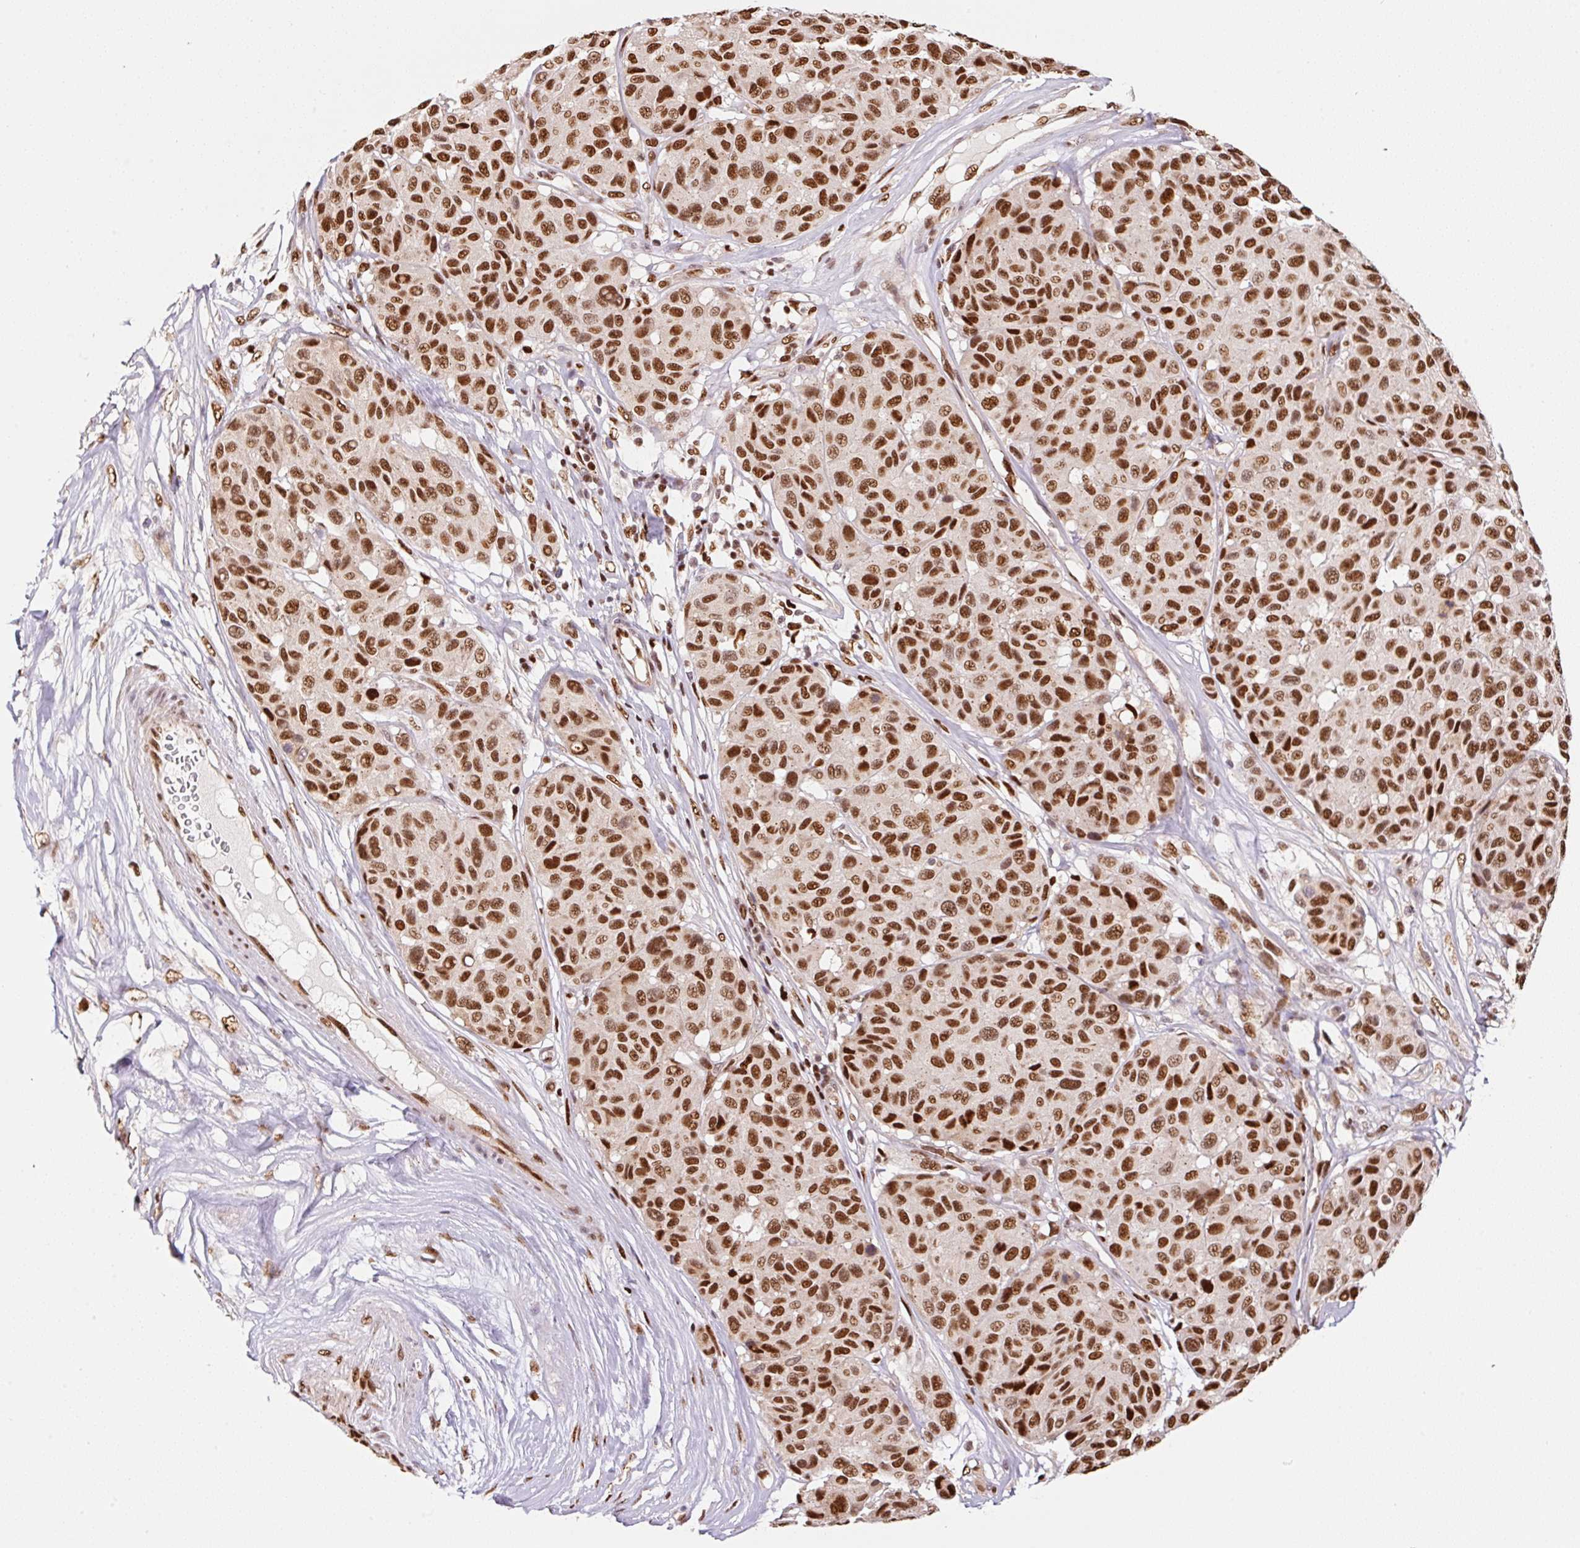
{"staining": {"intensity": "strong", "quantity": ">75%", "location": "nuclear"}, "tissue": "melanoma", "cell_type": "Tumor cells", "image_type": "cancer", "snomed": [{"axis": "morphology", "description": "Malignant melanoma, NOS"}, {"axis": "topography", "description": "Skin"}], "caption": "Malignant melanoma stained for a protein reveals strong nuclear positivity in tumor cells.", "gene": "GPR139", "patient": {"sex": "female", "age": 66}}